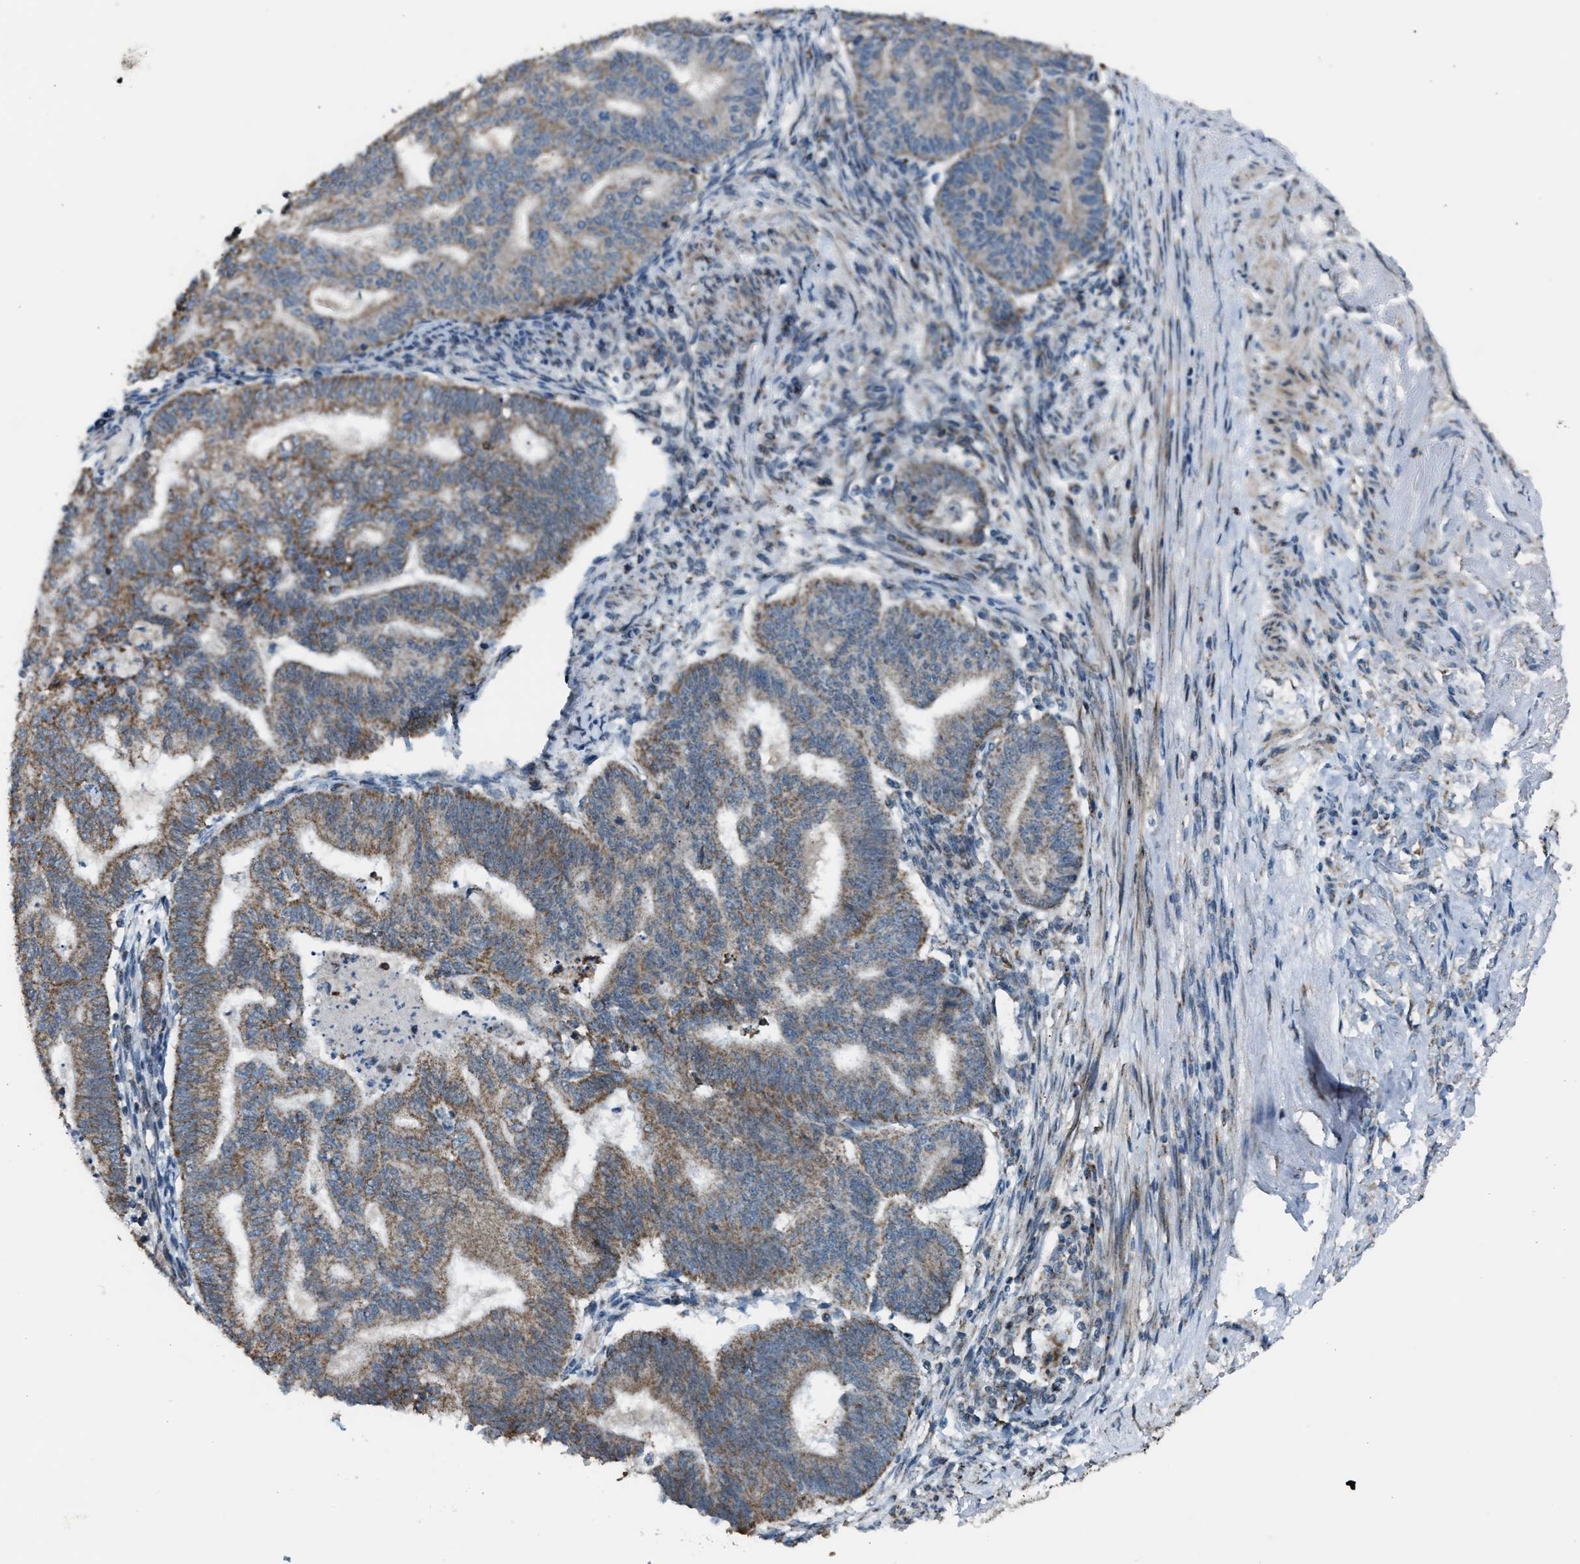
{"staining": {"intensity": "moderate", "quantity": "25%-75%", "location": "cytoplasmic/membranous"}, "tissue": "endometrial cancer", "cell_type": "Tumor cells", "image_type": "cancer", "snomed": [{"axis": "morphology", "description": "Polyp, NOS"}, {"axis": "morphology", "description": "Adenocarcinoma, NOS"}, {"axis": "morphology", "description": "Adenoma, NOS"}, {"axis": "topography", "description": "Endometrium"}], "caption": "Immunohistochemistry (IHC) micrograph of neoplastic tissue: human endometrial cancer (adenoma) stained using immunohistochemistry shows medium levels of moderate protein expression localized specifically in the cytoplasmic/membranous of tumor cells, appearing as a cytoplasmic/membranous brown color.", "gene": "CHN2", "patient": {"sex": "female", "age": 79}}